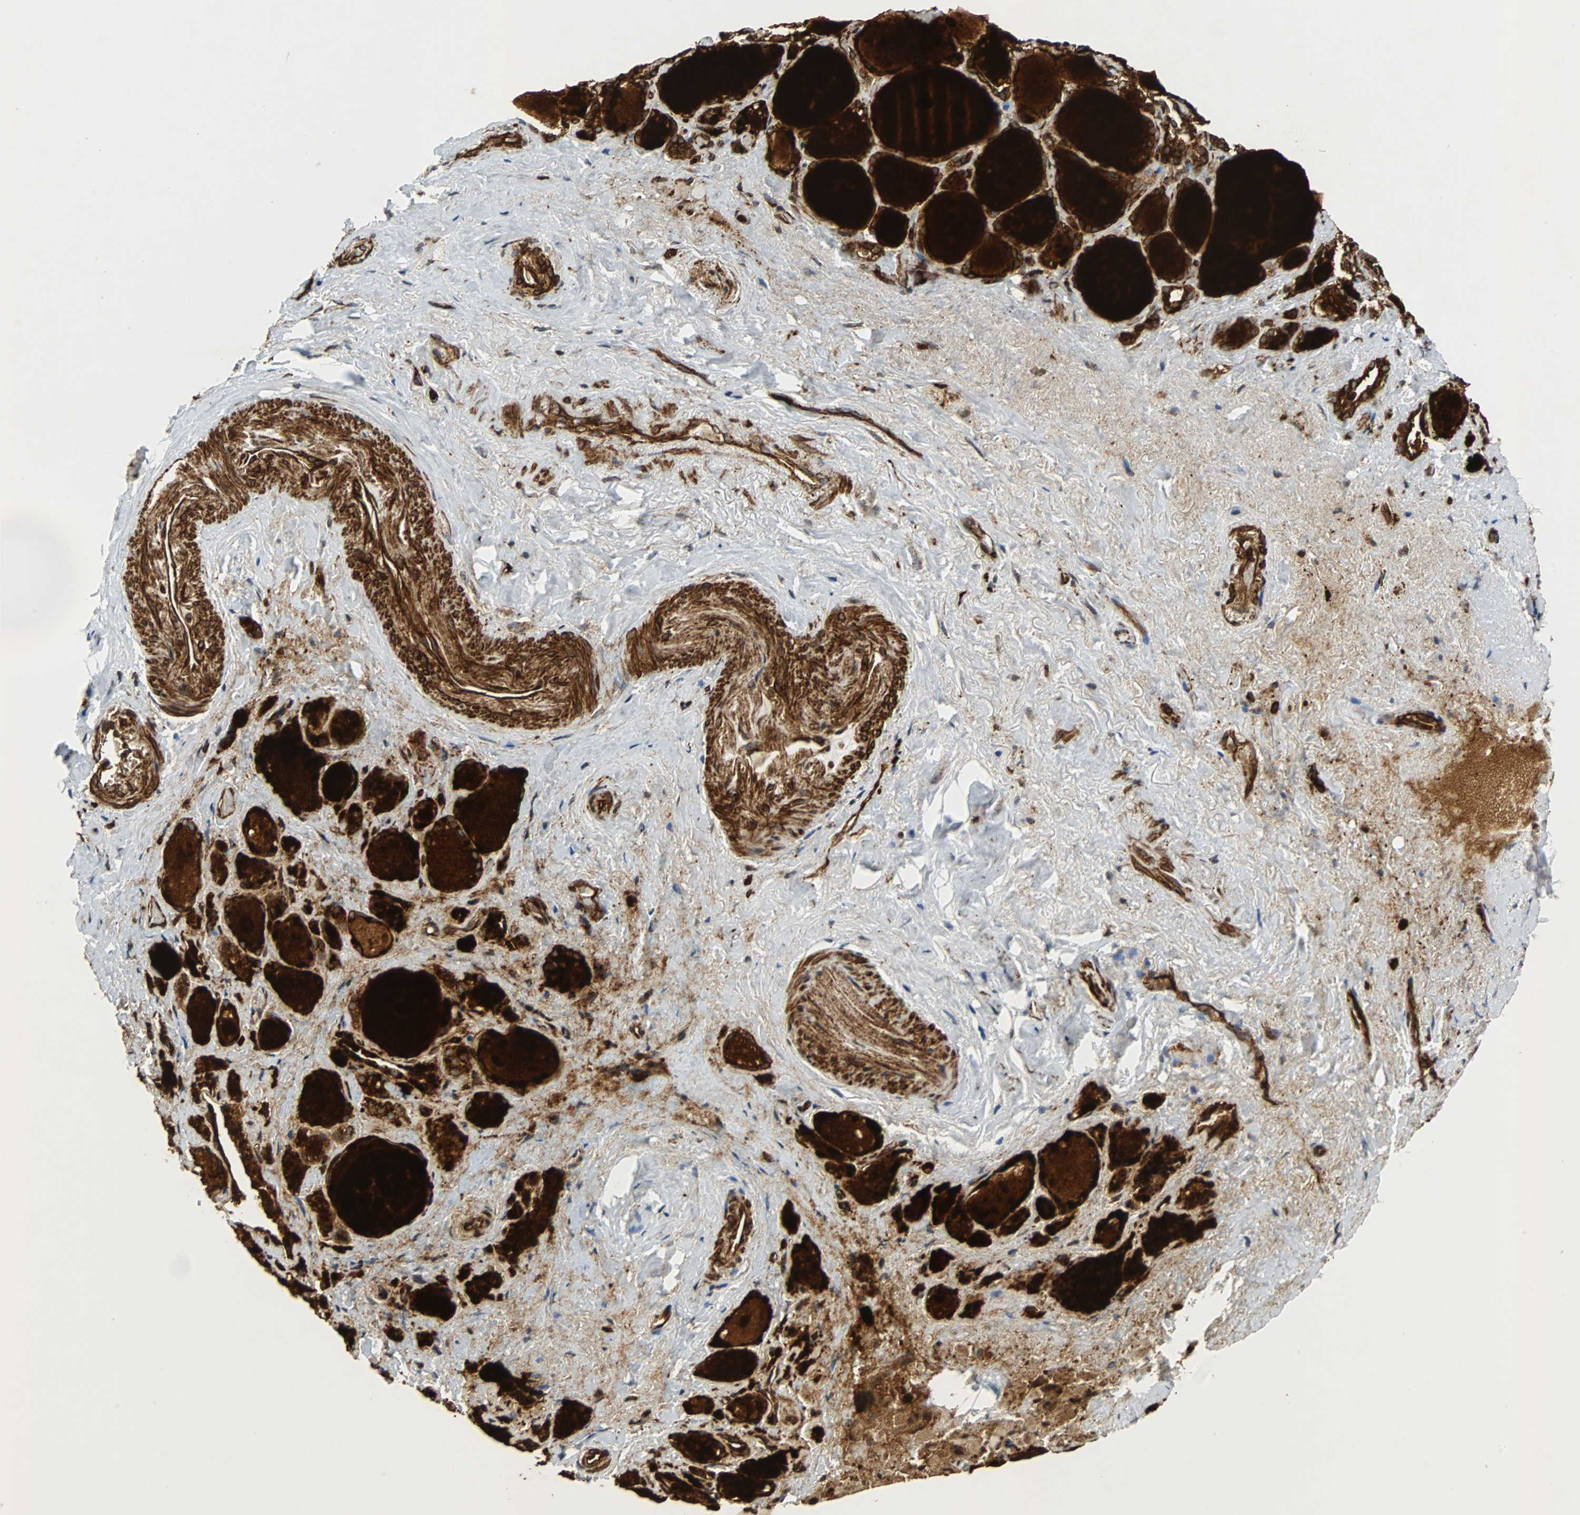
{"staining": {"intensity": "strong", "quantity": ">75%", "location": "cytoplasmic/membranous"}, "tissue": "thyroid gland", "cell_type": "Glandular cells", "image_type": "normal", "snomed": [{"axis": "morphology", "description": "Normal tissue, NOS"}, {"axis": "topography", "description": "Thyroid gland"}], "caption": "Thyroid gland stained for a protein (brown) shows strong cytoplasmic/membranous positive staining in about >75% of glandular cells.", "gene": "TUBA4A", "patient": {"sex": "female", "age": 75}}